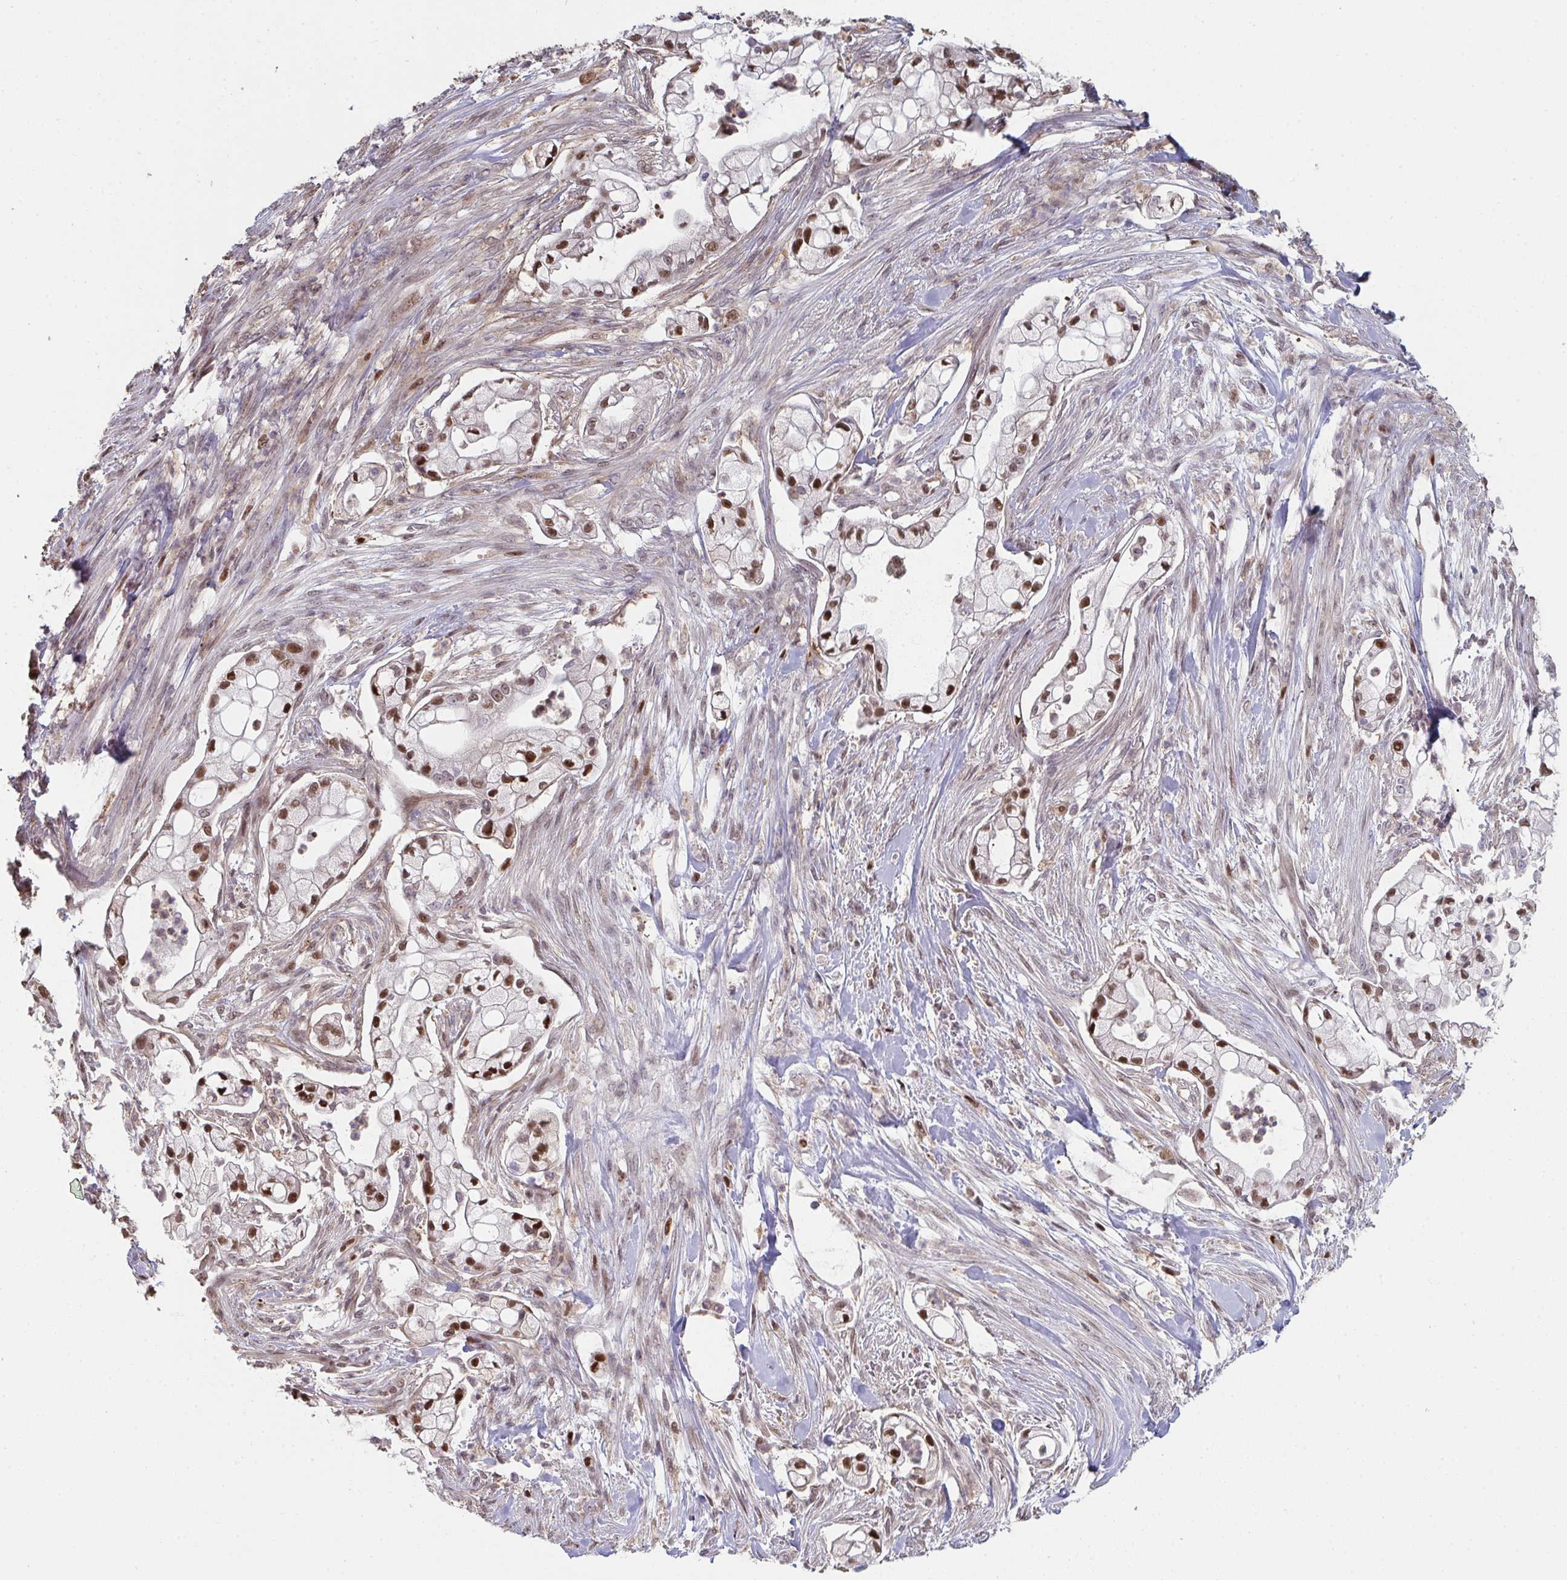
{"staining": {"intensity": "strong", "quantity": "25%-75%", "location": "nuclear"}, "tissue": "pancreatic cancer", "cell_type": "Tumor cells", "image_type": "cancer", "snomed": [{"axis": "morphology", "description": "Adenocarcinoma, NOS"}, {"axis": "topography", "description": "Pancreas"}], "caption": "Strong nuclear protein staining is identified in about 25%-75% of tumor cells in pancreatic cancer (adenocarcinoma).", "gene": "ACD", "patient": {"sex": "female", "age": 69}}